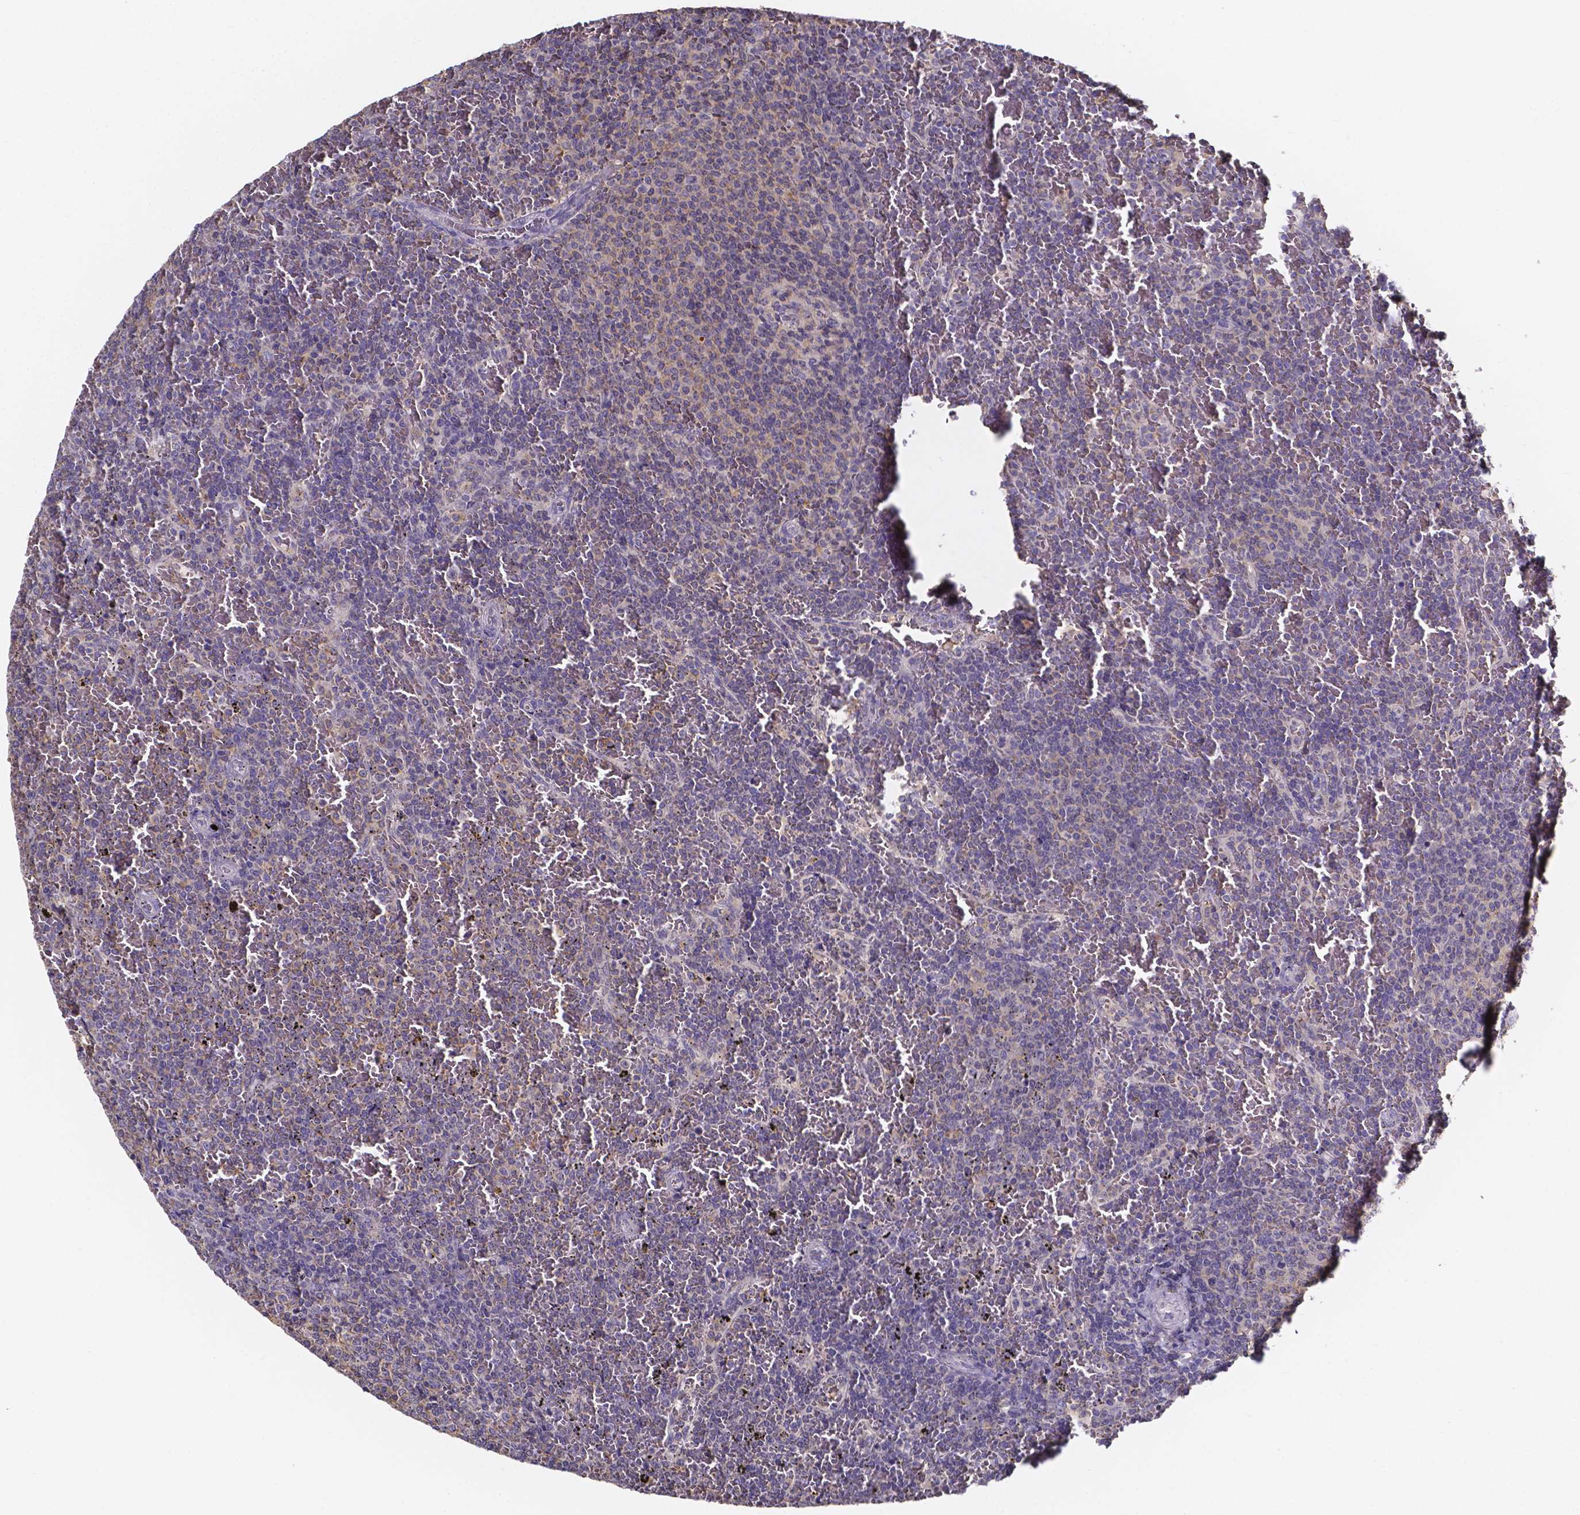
{"staining": {"intensity": "negative", "quantity": "none", "location": "none"}, "tissue": "lymphoma", "cell_type": "Tumor cells", "image_type": "cancer", "snomed": [{"axis": "morphology", "description": "Malignant lymphoma, non-Hodgkin's type, Low grade"}, {"axis": "topography", "description": "Spleen"}], "caption": "This is an IHC image of malignant lymphoma, non-Hodgkin's type (low-grade). There is no positivity in tumor cells.", "gene": "SPOCD1", "patient": {"sex": "female", "age": 77}}